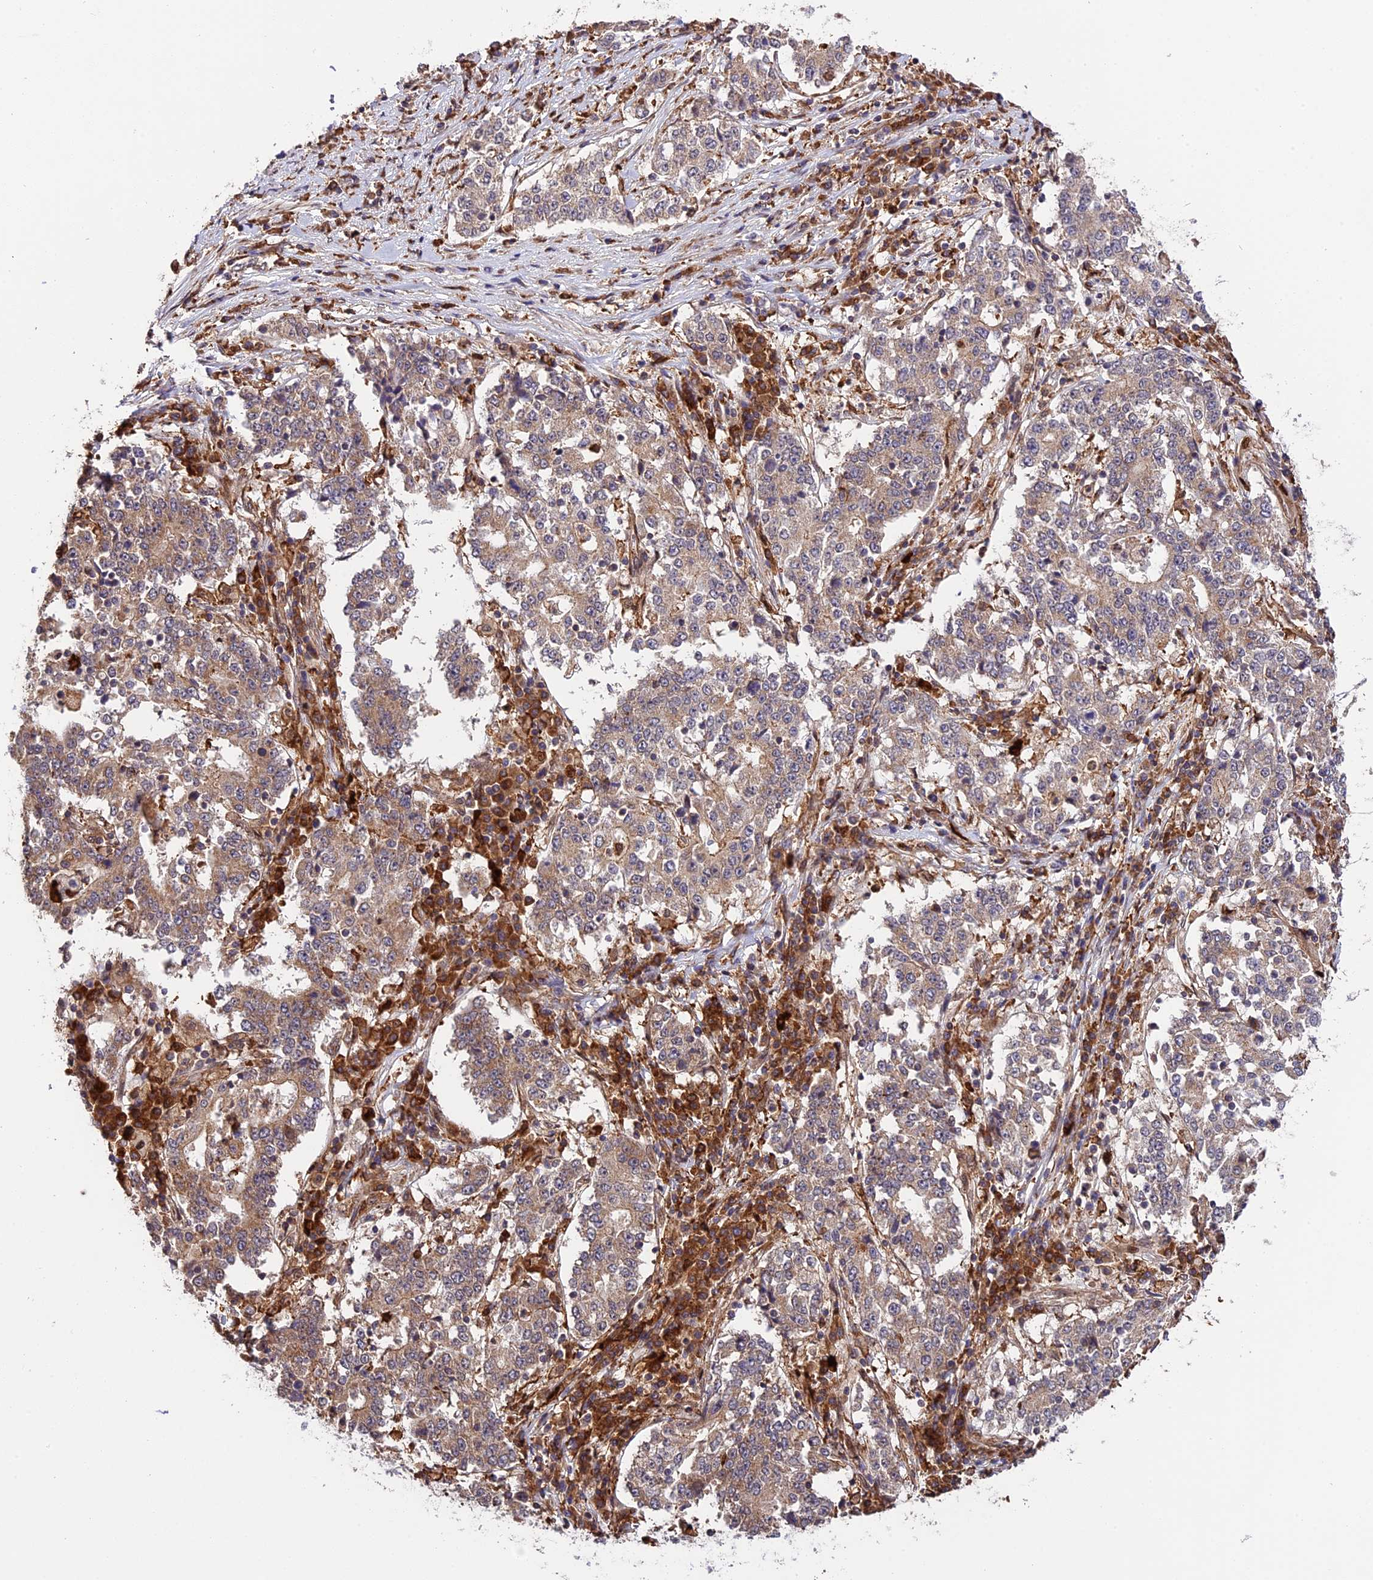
{"staining": {"intensity": "weak", "quantity": ">75%", "location": "cytoplasmic/membranous"}, "tissue": "stomach cancer", "cell_type": "Tumor cells", "image_type": "cancer", "snomed": [{"axis": "morphology", "description": "Adenocarcinoma, NOS"}, {"axis": "topography", "description": "Stomach"}], "caption": "Stomach cancer (adenocarcinoma) stained with DAB (3,3'-diaminobenzidine) immunohistochemistry (IHC) reveals low levels of weak cytoplasmic/membranous staining in approximately >75% of tumor cells.", "gene": "HERPUD1", "patient": {"sex": "male", "age": 59}}